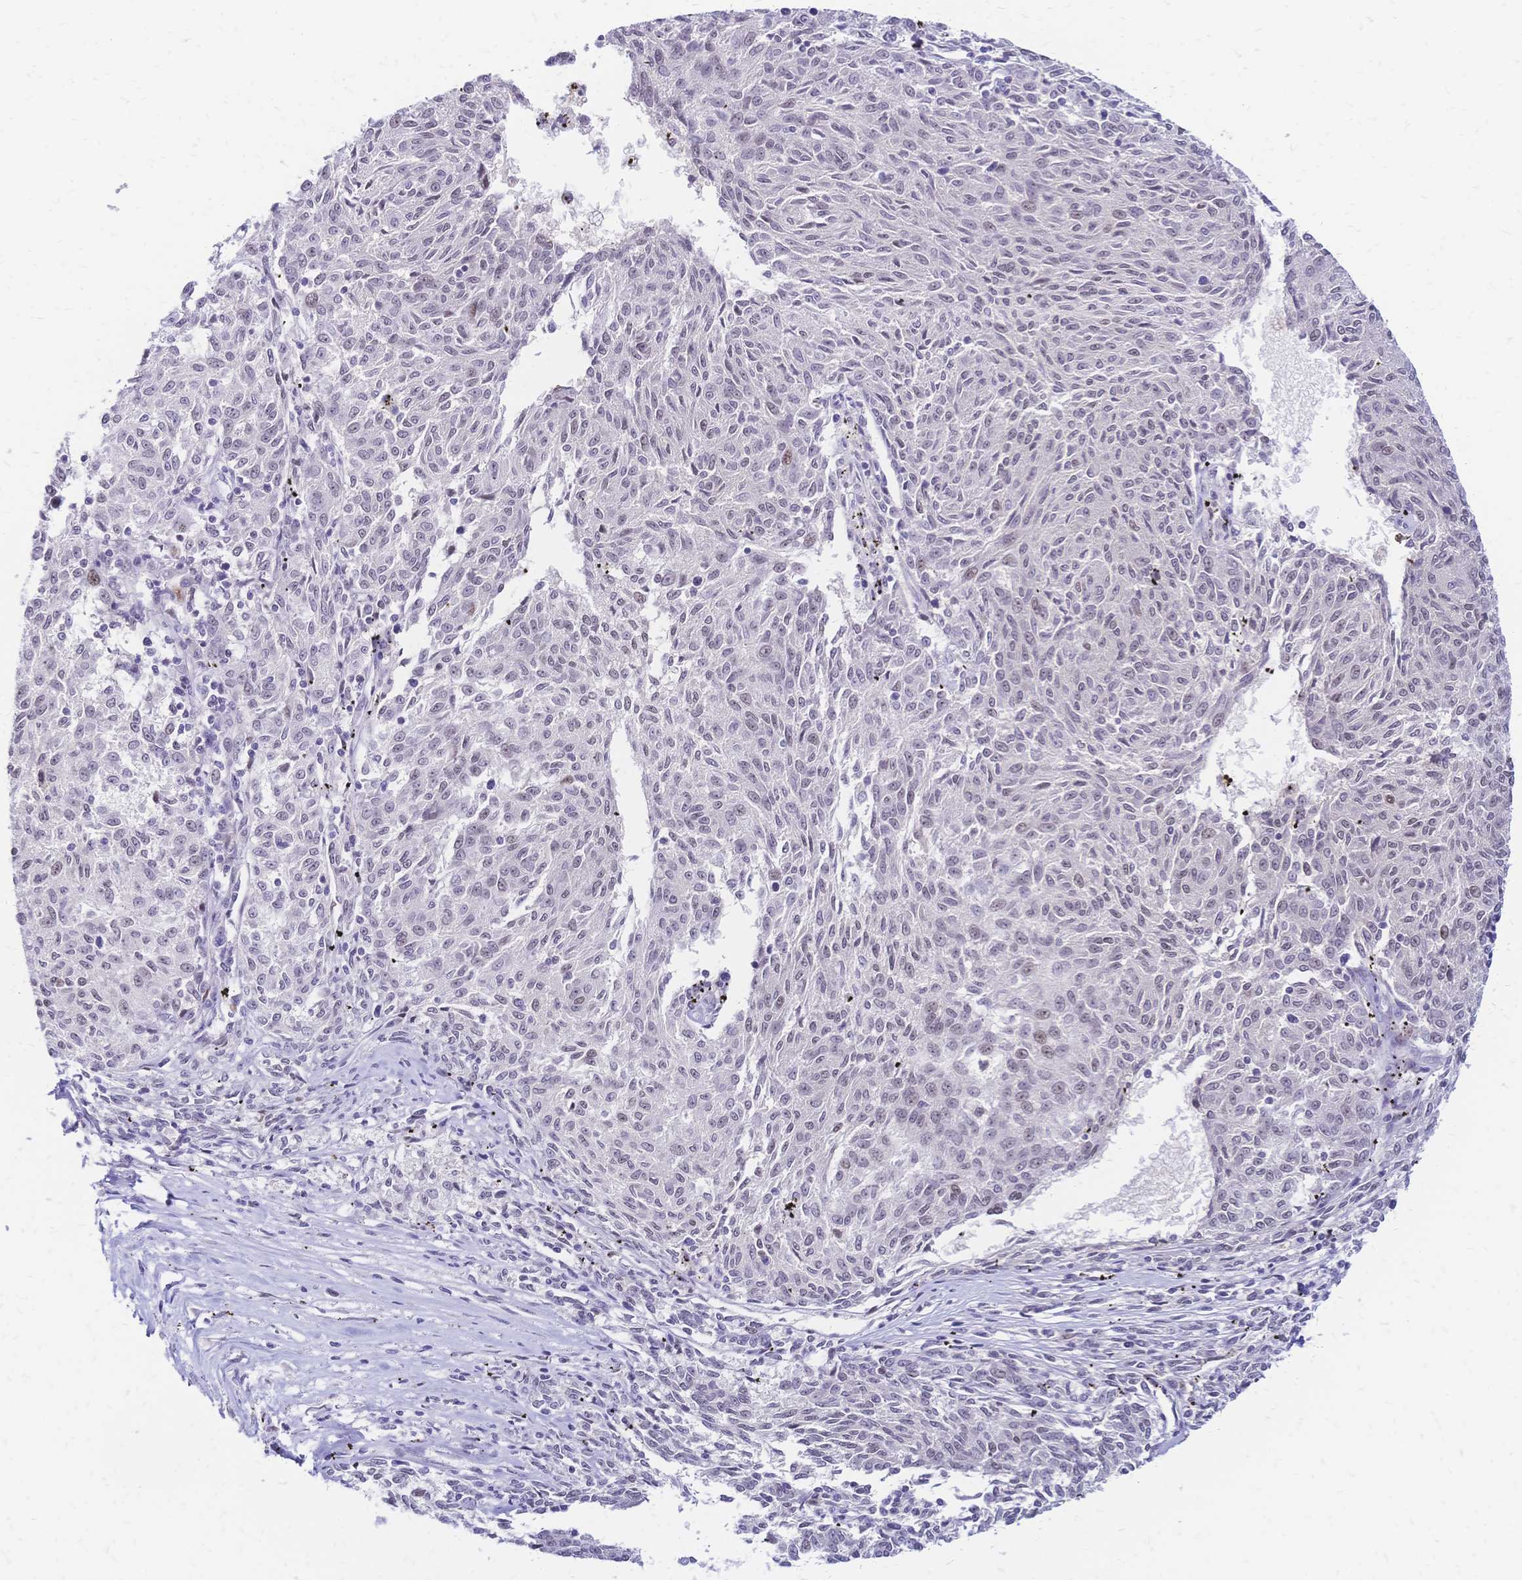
{"staining": {"intensity": "moderate", "quantity": "<25%", "location": "nuclear"}, "tissue": "melanoma", "cell_type": "Tumor cells", "image_type": "cancer", "snomed": [{"axis": "morphology", "description": "Malignant melanoma, NOS"}, {"axis": "topography", "description": "Skin"}], "caption": "Malignant melanoma stained for a protein reveals moderate nuclear positivity in tumor cells.", "gene": "NFIC", "patient": {"sex": "female", "age": 72}}